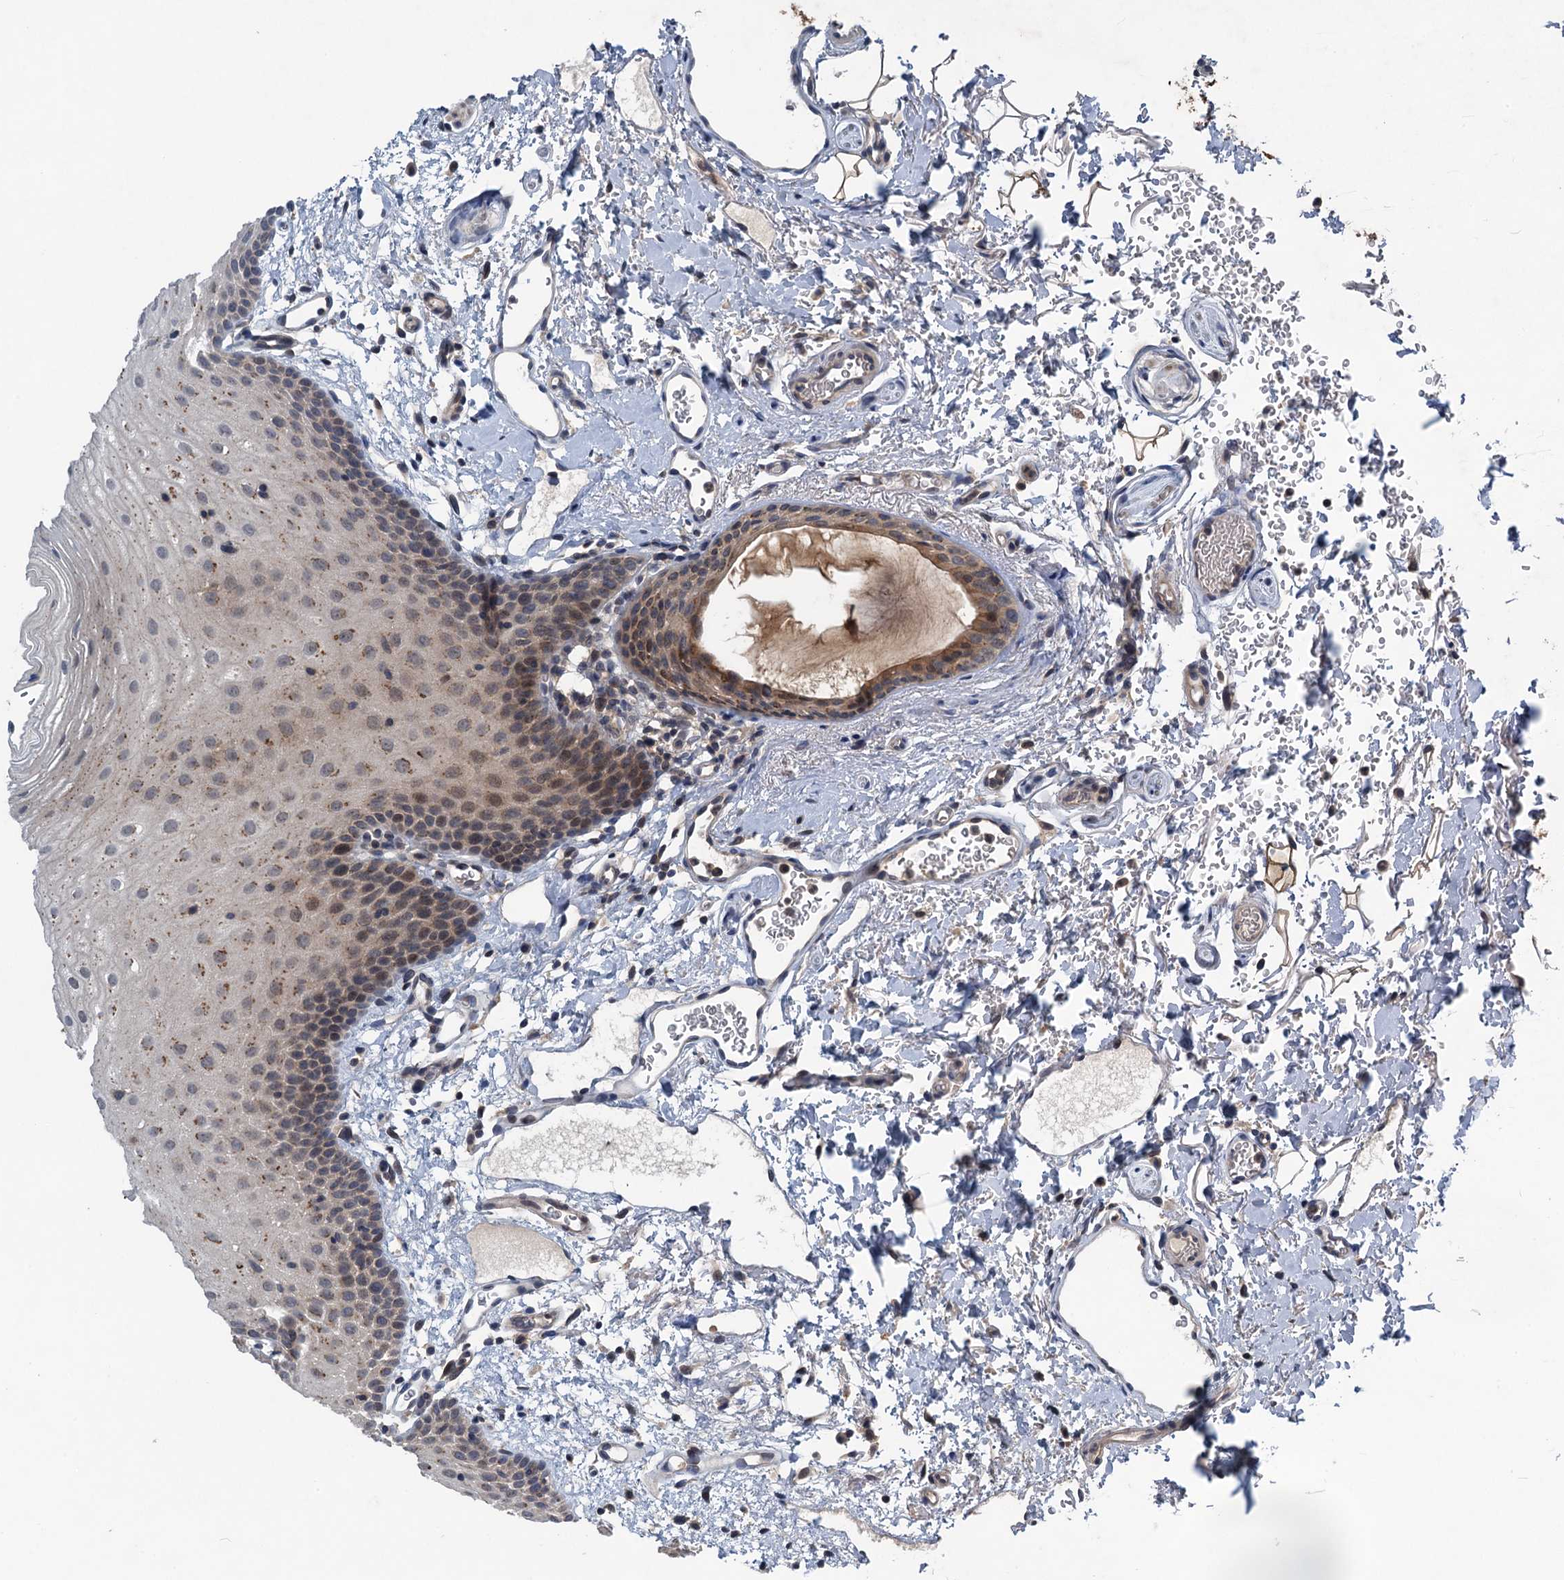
{"staining": {"intensity": "moderate", "quantity": "<25%", "location": "cytoplasmic/membranous,nuclear"}, "tissue": "oral mucosa", "cell_type": "Squamous epithelial cells", "image_type": "normal", "snomed": [{"axis": "morphology", "description": "Normal tissue, NOS"}, {"axis": "topography", "description": "Oral tissue"}], "caption": "Brown immunohistochemical staining in unremarkable oral mucosa displays moderate cytoplasmic/membranous,nuclear staining in approximately <25% of squamous epithelial cells. The protein of interest is shown in brown color, while the nuclei are stained blue.", "gene": "RNF165", "patient": {"sex": "female", "age": 70}}